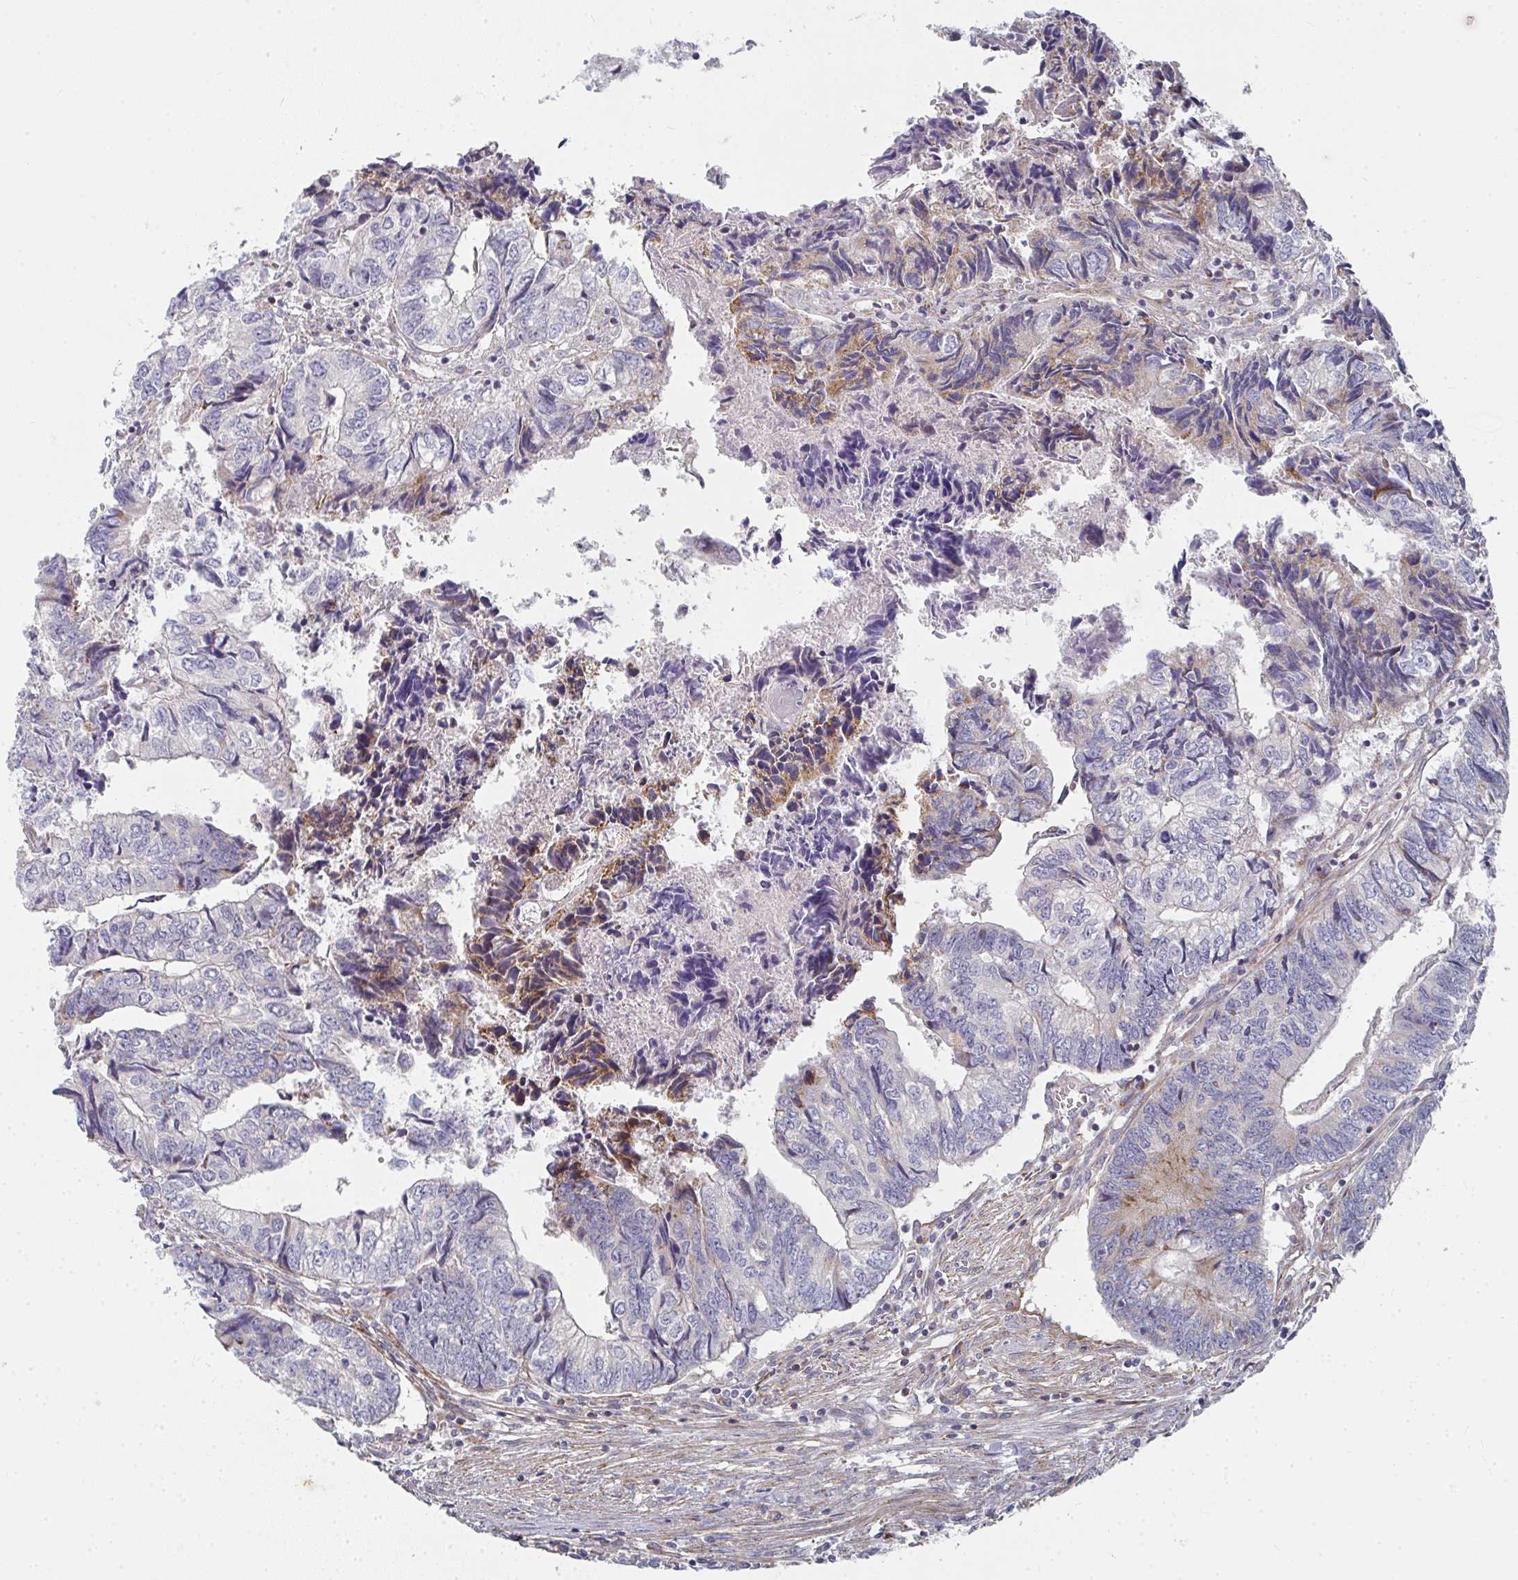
{"staining": {"intensity": "weak", "quantity": "<25%", "location": "cytoplasmic/membranous"}, "tissue": "colorectal cancer", "cell_type": "Tumor cells", "image_type": "cancer", "snomed": [{"axis": "morphology", "description": "Adenocarcinoma, NOS"}, {"axis": "topography", "description": "Colon"}], "caption": "A high-resolution photomicrograph shows IHC staining of colorectal cancer, which demonstrates no significant staining in tumor cells.", "gene": "RHEBL1", "patient": {"sex": "male", "age": 86}}